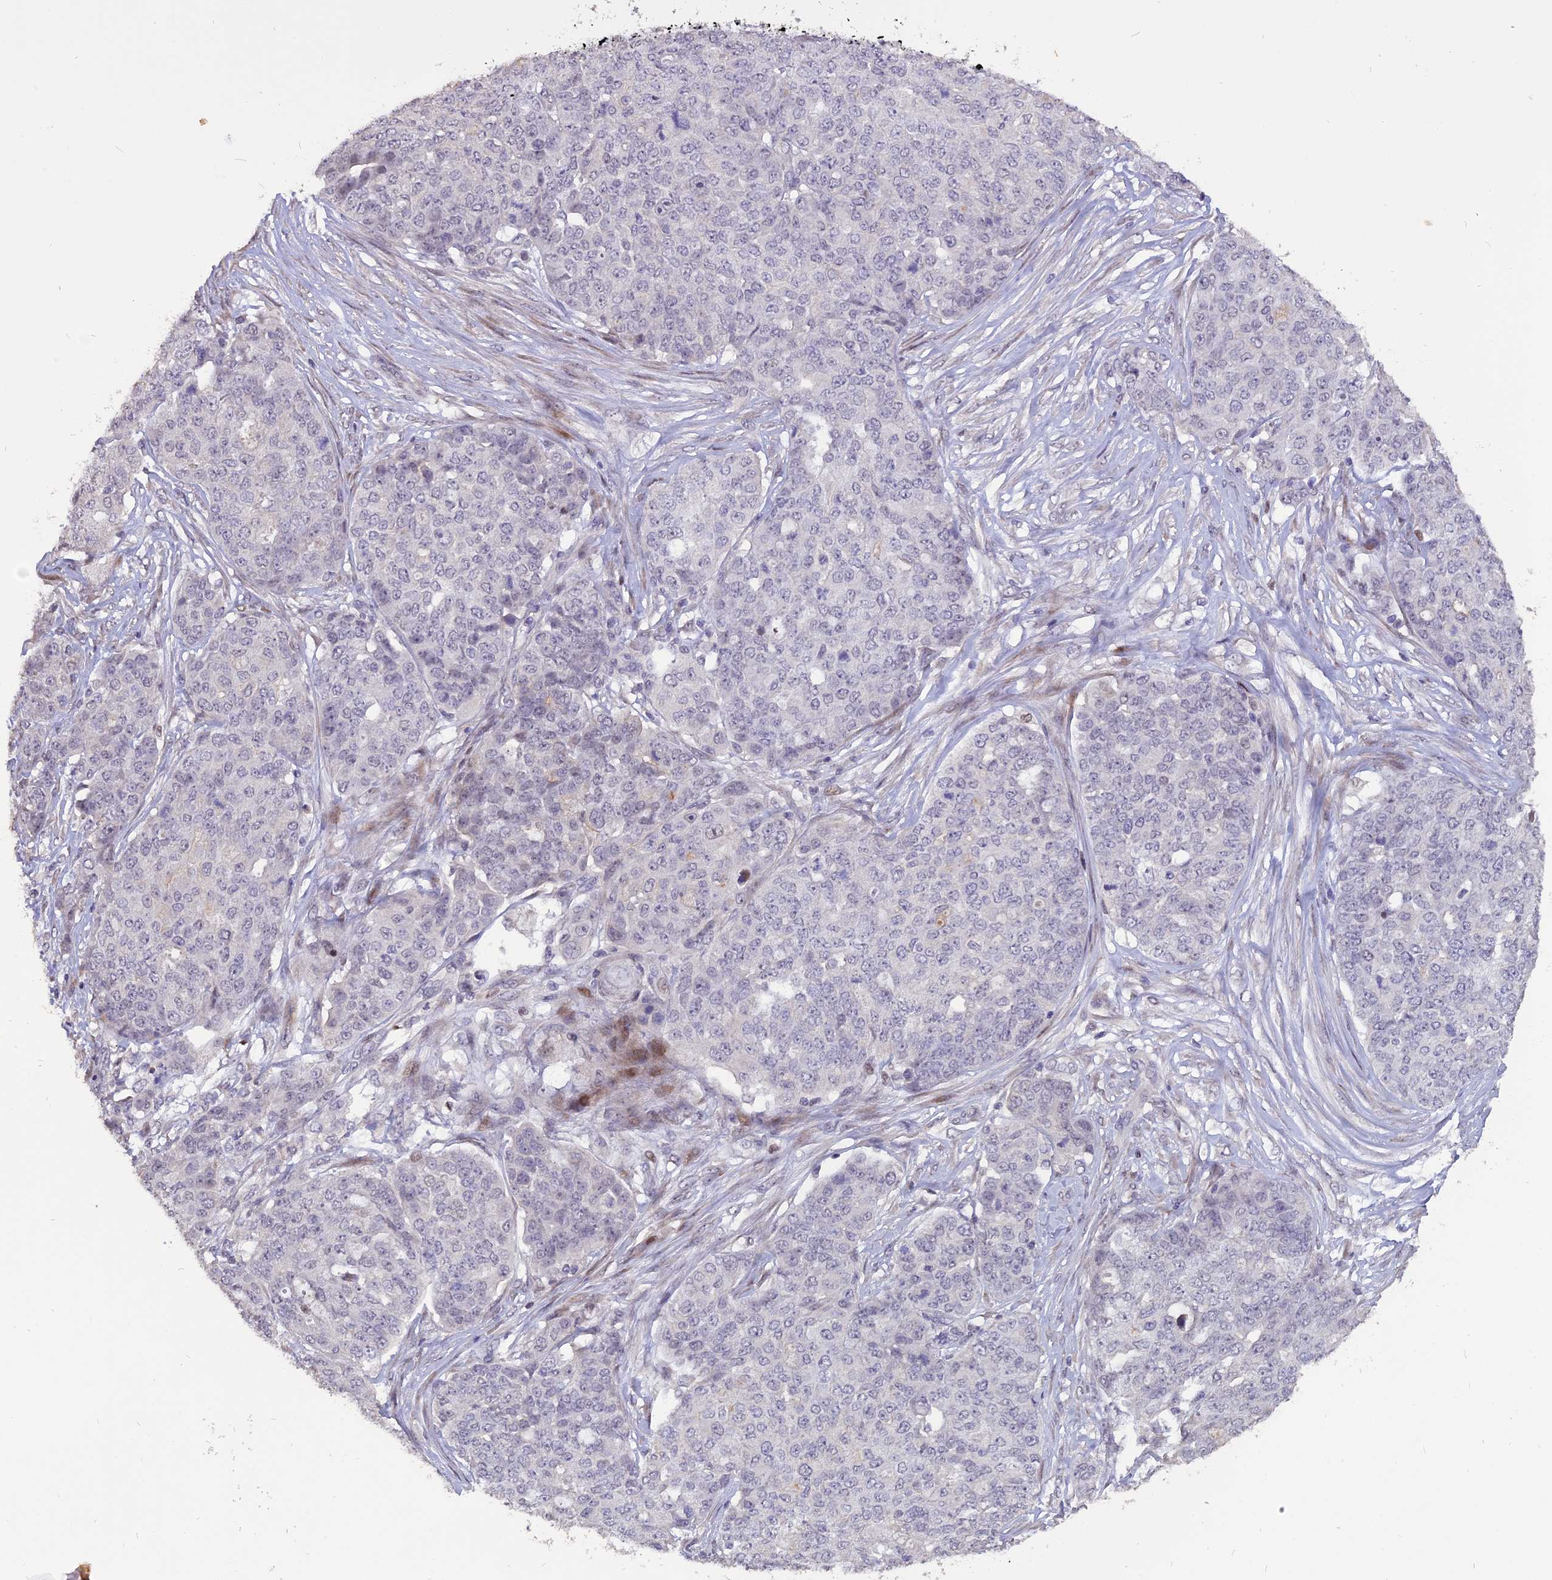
{"staining": {"intensity": "negative", "quantity": "none", "location": "none"}, "tissue": "ovarian cancer", "cell_type": "Tumor cells", "image_type": "cancer", "snomed": [{"axis": "morphology", "description": "Cystadenocarcinoma, serous, NOS"}, {"axis": "topography", "description": "Soft tissue"}, {"axis": "topography", "description": "Ovary"}], "caption": "The micrograph reveals no significant positivity in tumor cells of ovarian serous cystadenocarcinoma. (Immunohistochemistry (ihc), brightfield microscopy, high magnification).", "gene": "TMEM263", "patient": {"sex": "female", "age": 57}}